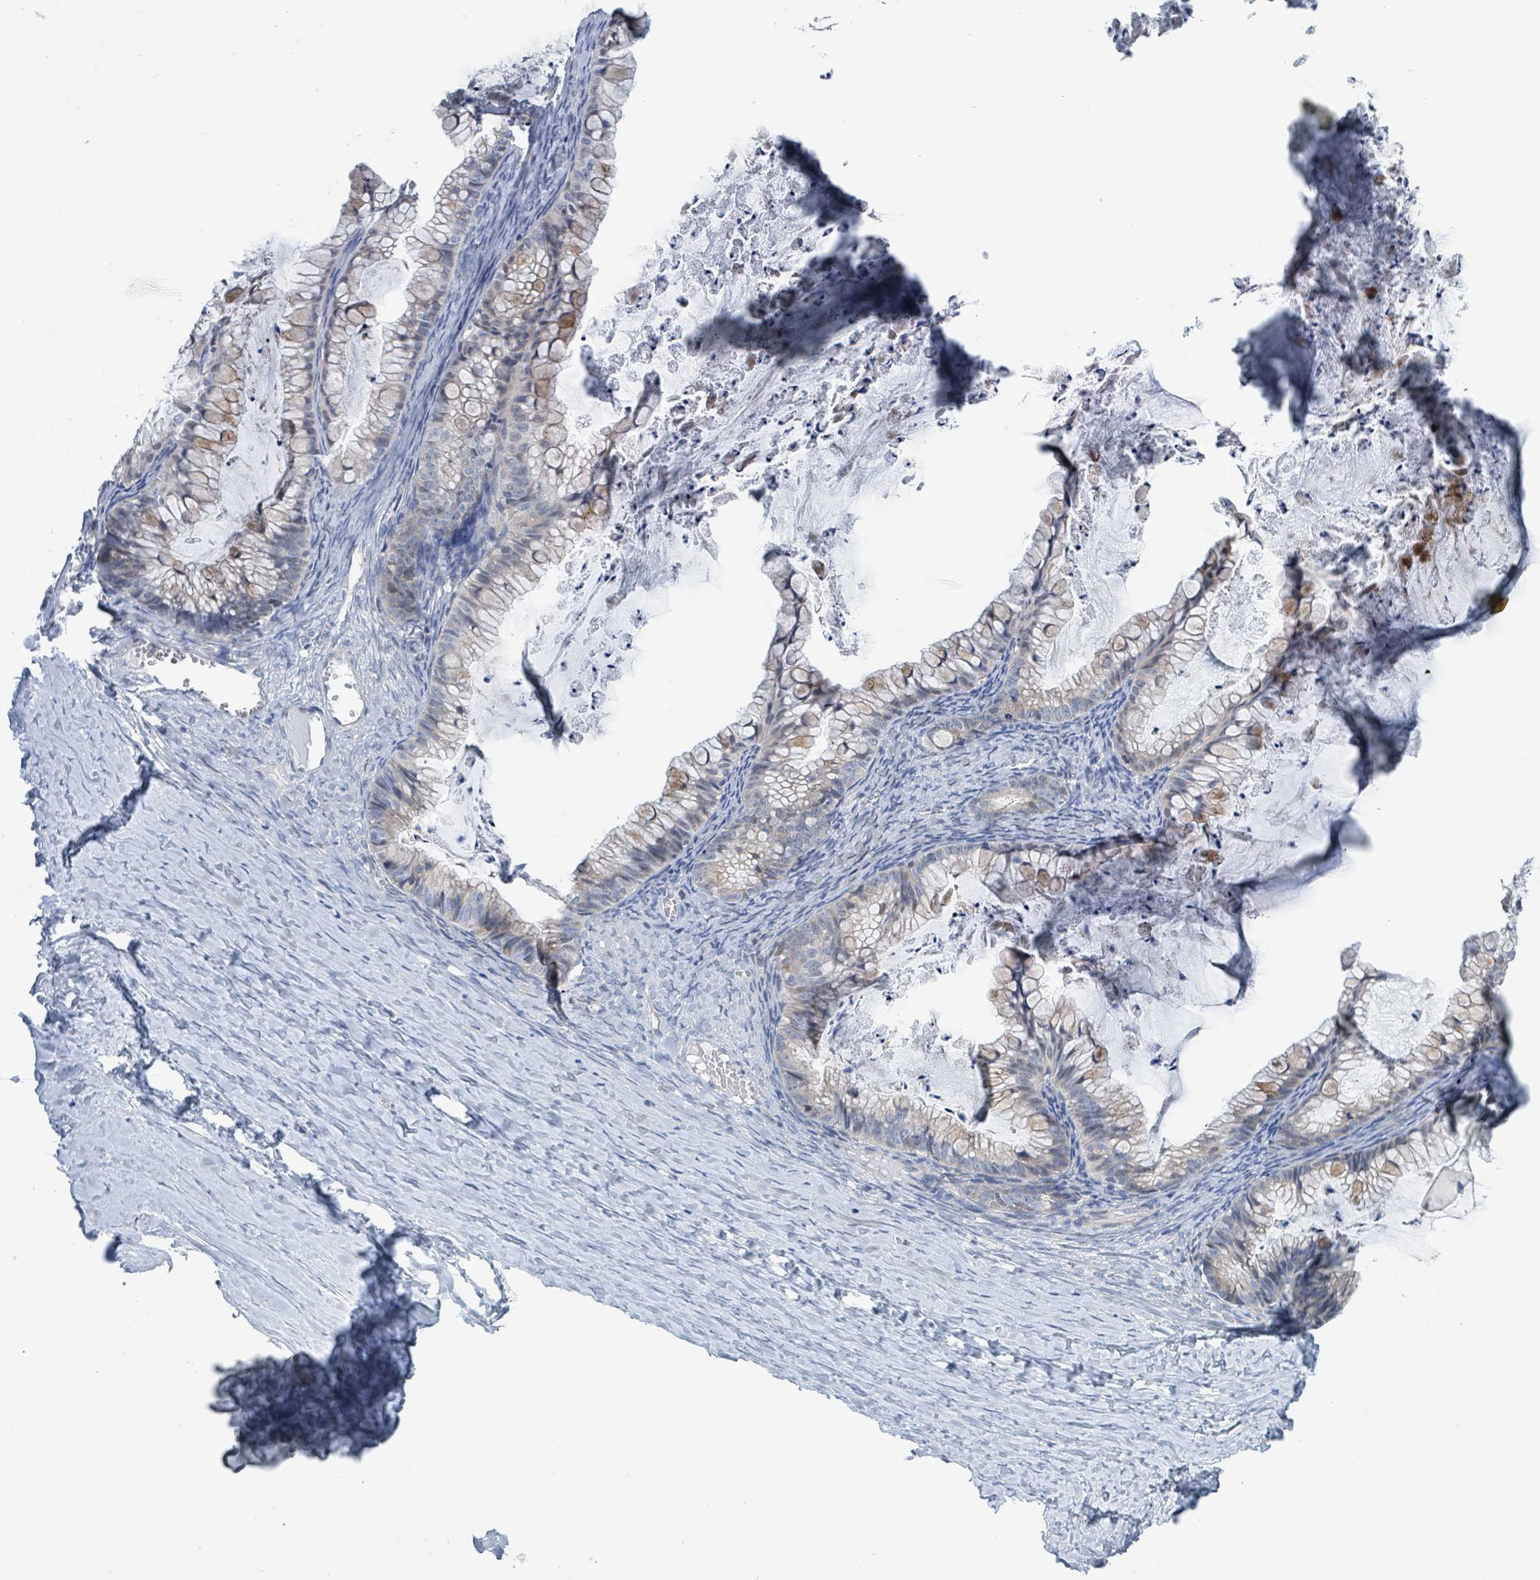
{"staining": {"intensity": "moderate", "quantity": "<25%", "location": "cytoplasmic/membranous"}, "tissue": "ovarian cancer", "cell_type": "Tumor cells", "image_type": "cancer", "snomed": [{"axis": "morphology", "description": "Cystadenocarcinoma, mucinous, NOS"}, {"axis": "topography", "description": "Ovary"}], "caption": "Approximately <25% of tumor cells in ovarian cancer show moderate cytoplasmic/membranous protein expression as visualized by brown immunohistochemical staining.", "gene": "DGKZ", "patient": {"sex": "female", "age": 35}}